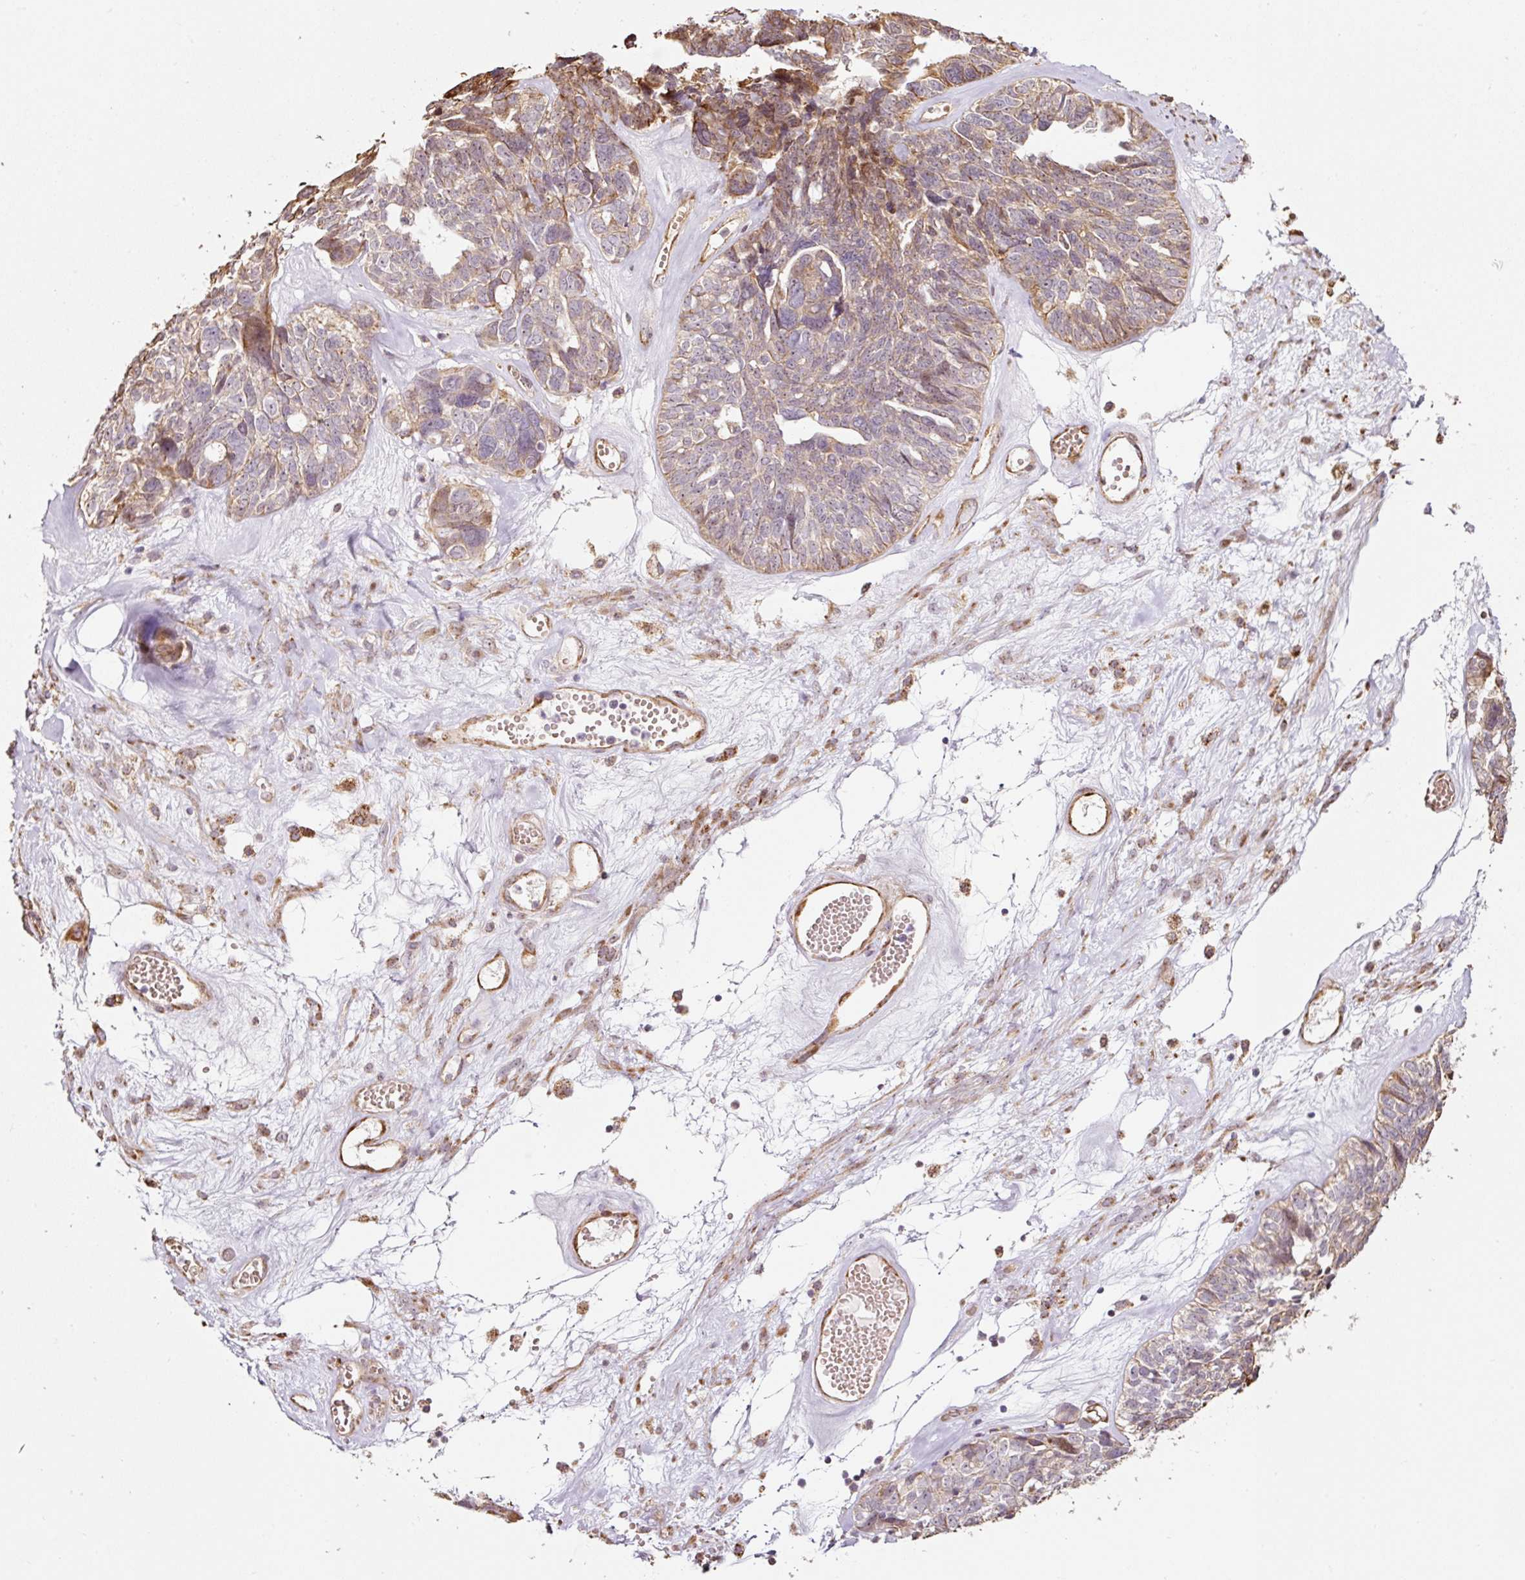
{"staining": {"intensity": "moderate", "quantity": "25%-75%", "location": "cytoplasmic/membranous"}, "tissue": "ovarian cancer", "cell_type": "Tumor cells", "image_type": "cancer", "snomed": [{"axis": "morphology", "description": "Cystadenocarcinoma, serous, NOS"}, {"axis": "topography", "description": "Ovary"}], "caption": "Approximately 25%-75% of tumor cells in human ovarian cancer (serous cystadenocarcinoma) reveal moderate cytoplasmic/membranous protein expression as visualized by brown immunohistochemical staining.", "gene": "ETF1", "patient": {"sex": "female", "age": 79}}